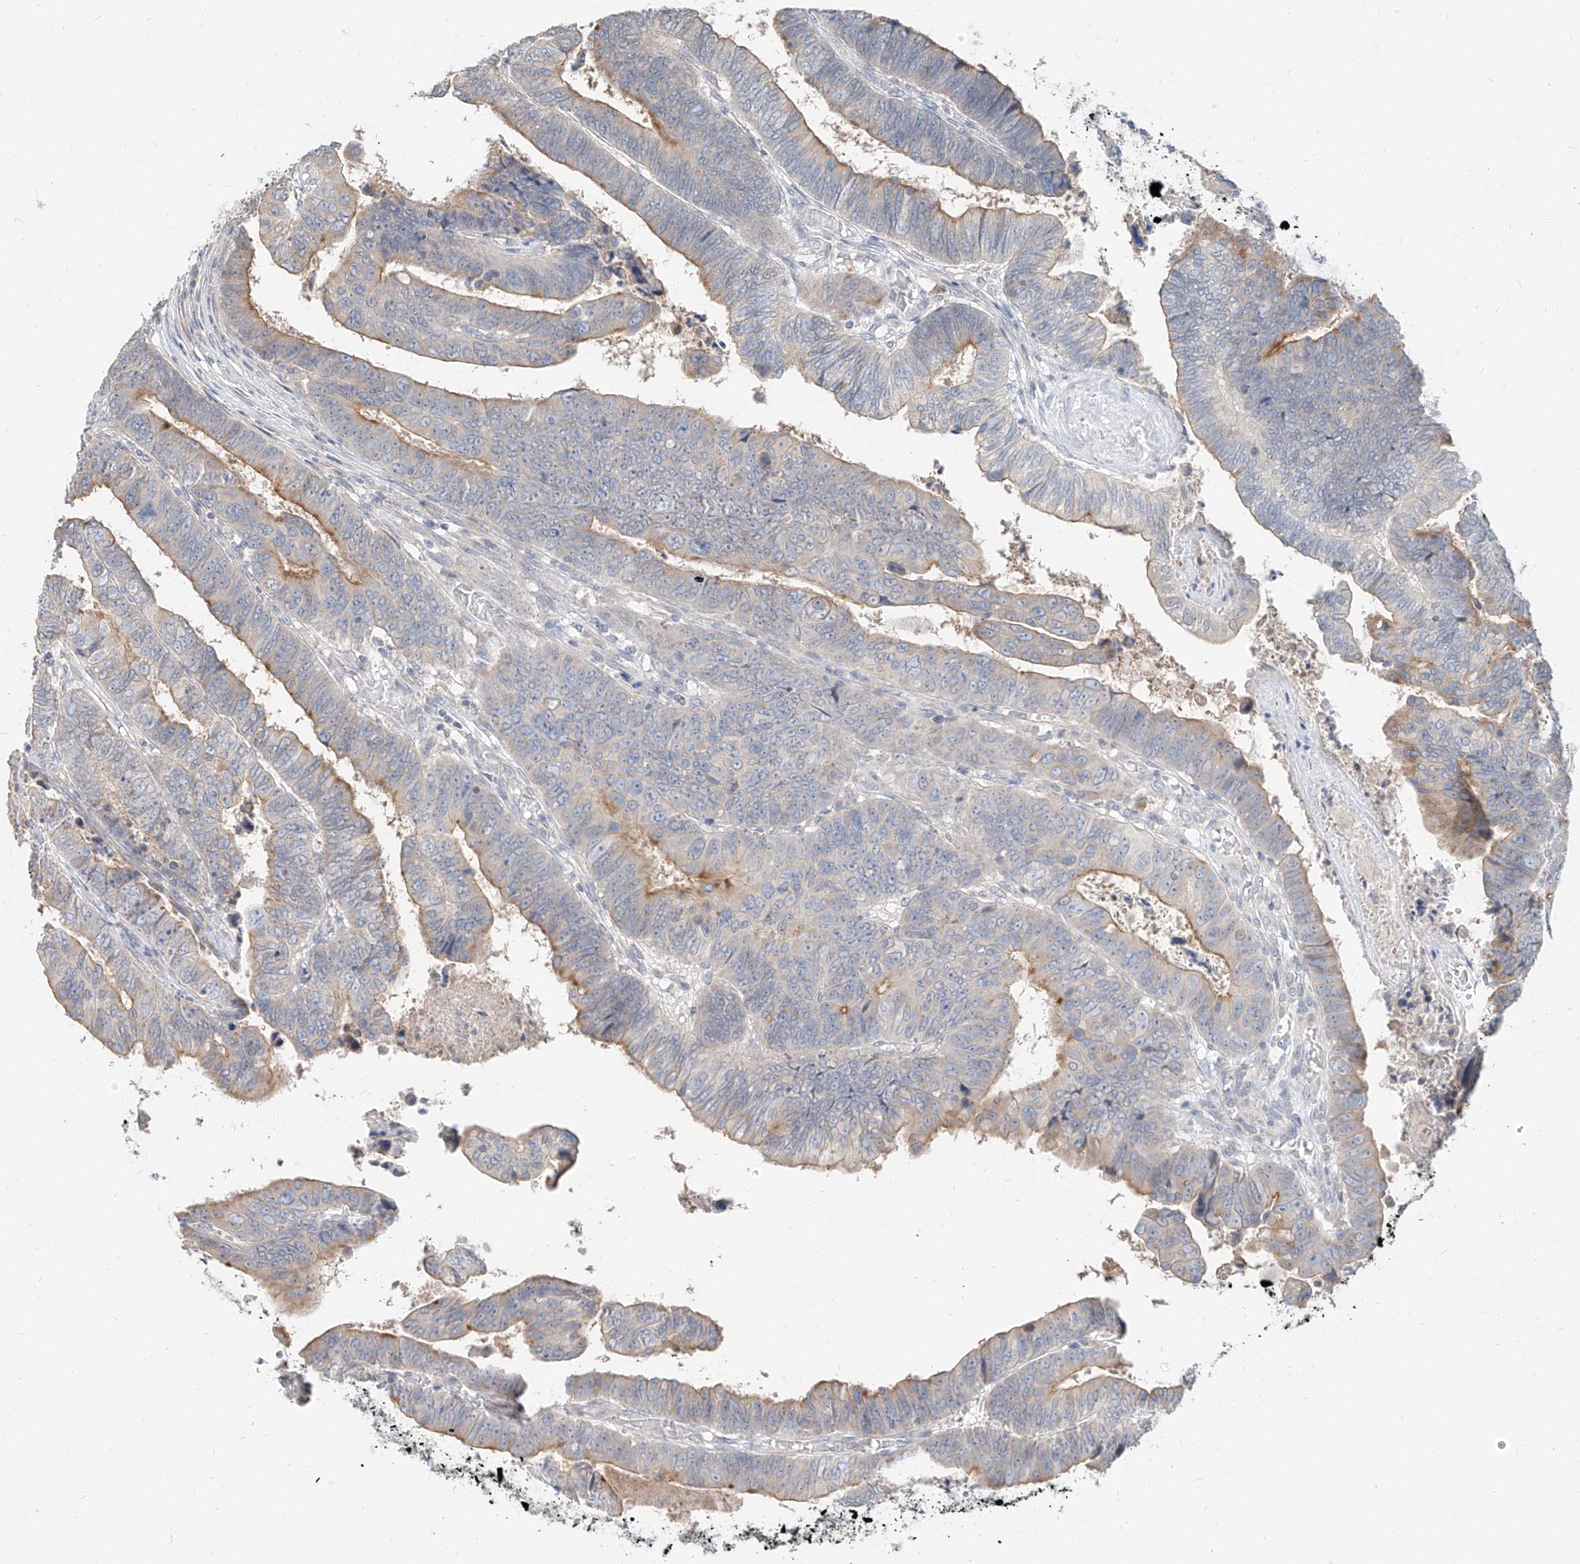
{"staining": {"intensity": "moderate", "quantity": "25%-75%", "location": "cytoplasmic/membranous"}, "tissue": "colorectal cancer", "cell_type": "Tumor cells", "image_type": "cancer", "snomed": [{"axis": "morphology", "description": "Normal tissue, NOS"}, {"axis": "morphology", "description": "Adenocarcinoma, NOS"}, {"axis": "topography", "description": "Rectum"}], "caption": "Colorectal adenocarcinoma stained with immunohistochemistry demonstrates moderate cytoplasmic/membranous positivity in about 25%-75% of tumor cells.", "gene": "STX19", "patient": {"sex": "female", "age": 65}}